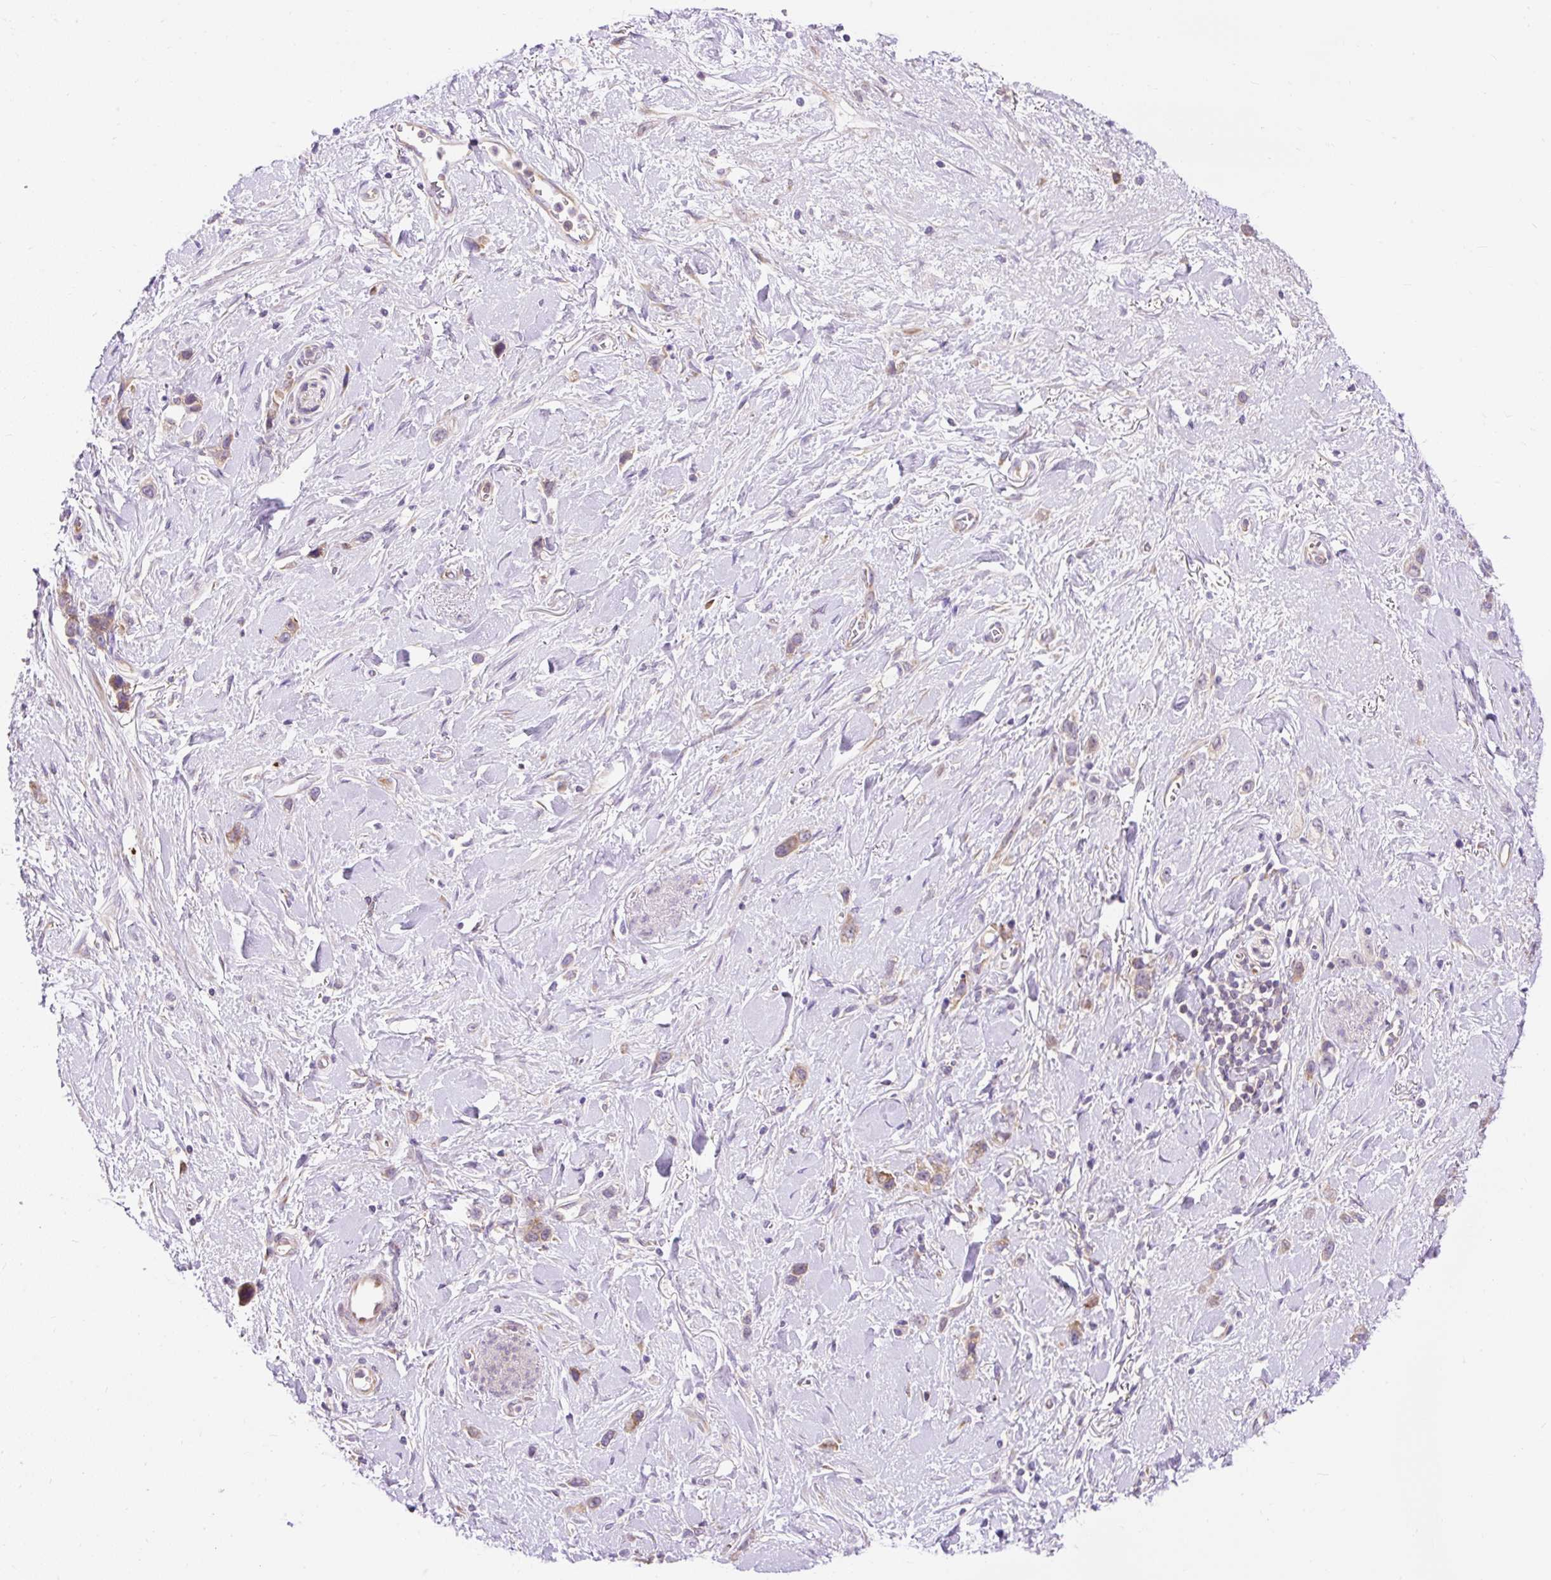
{"staining": {"intensity": "weak", "quantity": ">75%", "location": "cytoplasmic/membranous"}, "tissue": "stomach cancer", "cell_type": "Tumor cells", "image_type": "cancer", "snomed": [{"axis": "morphology", "description": "Adenocarcinoma, NOS"}, {"axis": "topography", "description": "Stomach"}], "caption": "Approximately >75% of tumor cells in human adenocarcinoma (stomach) exhibit weak cytoplasmic/membranous protein positivity as visualized by brown immunohistochemical staining.", "gene": "GPR45", "patient": {"sex": "female", "age": 65}}